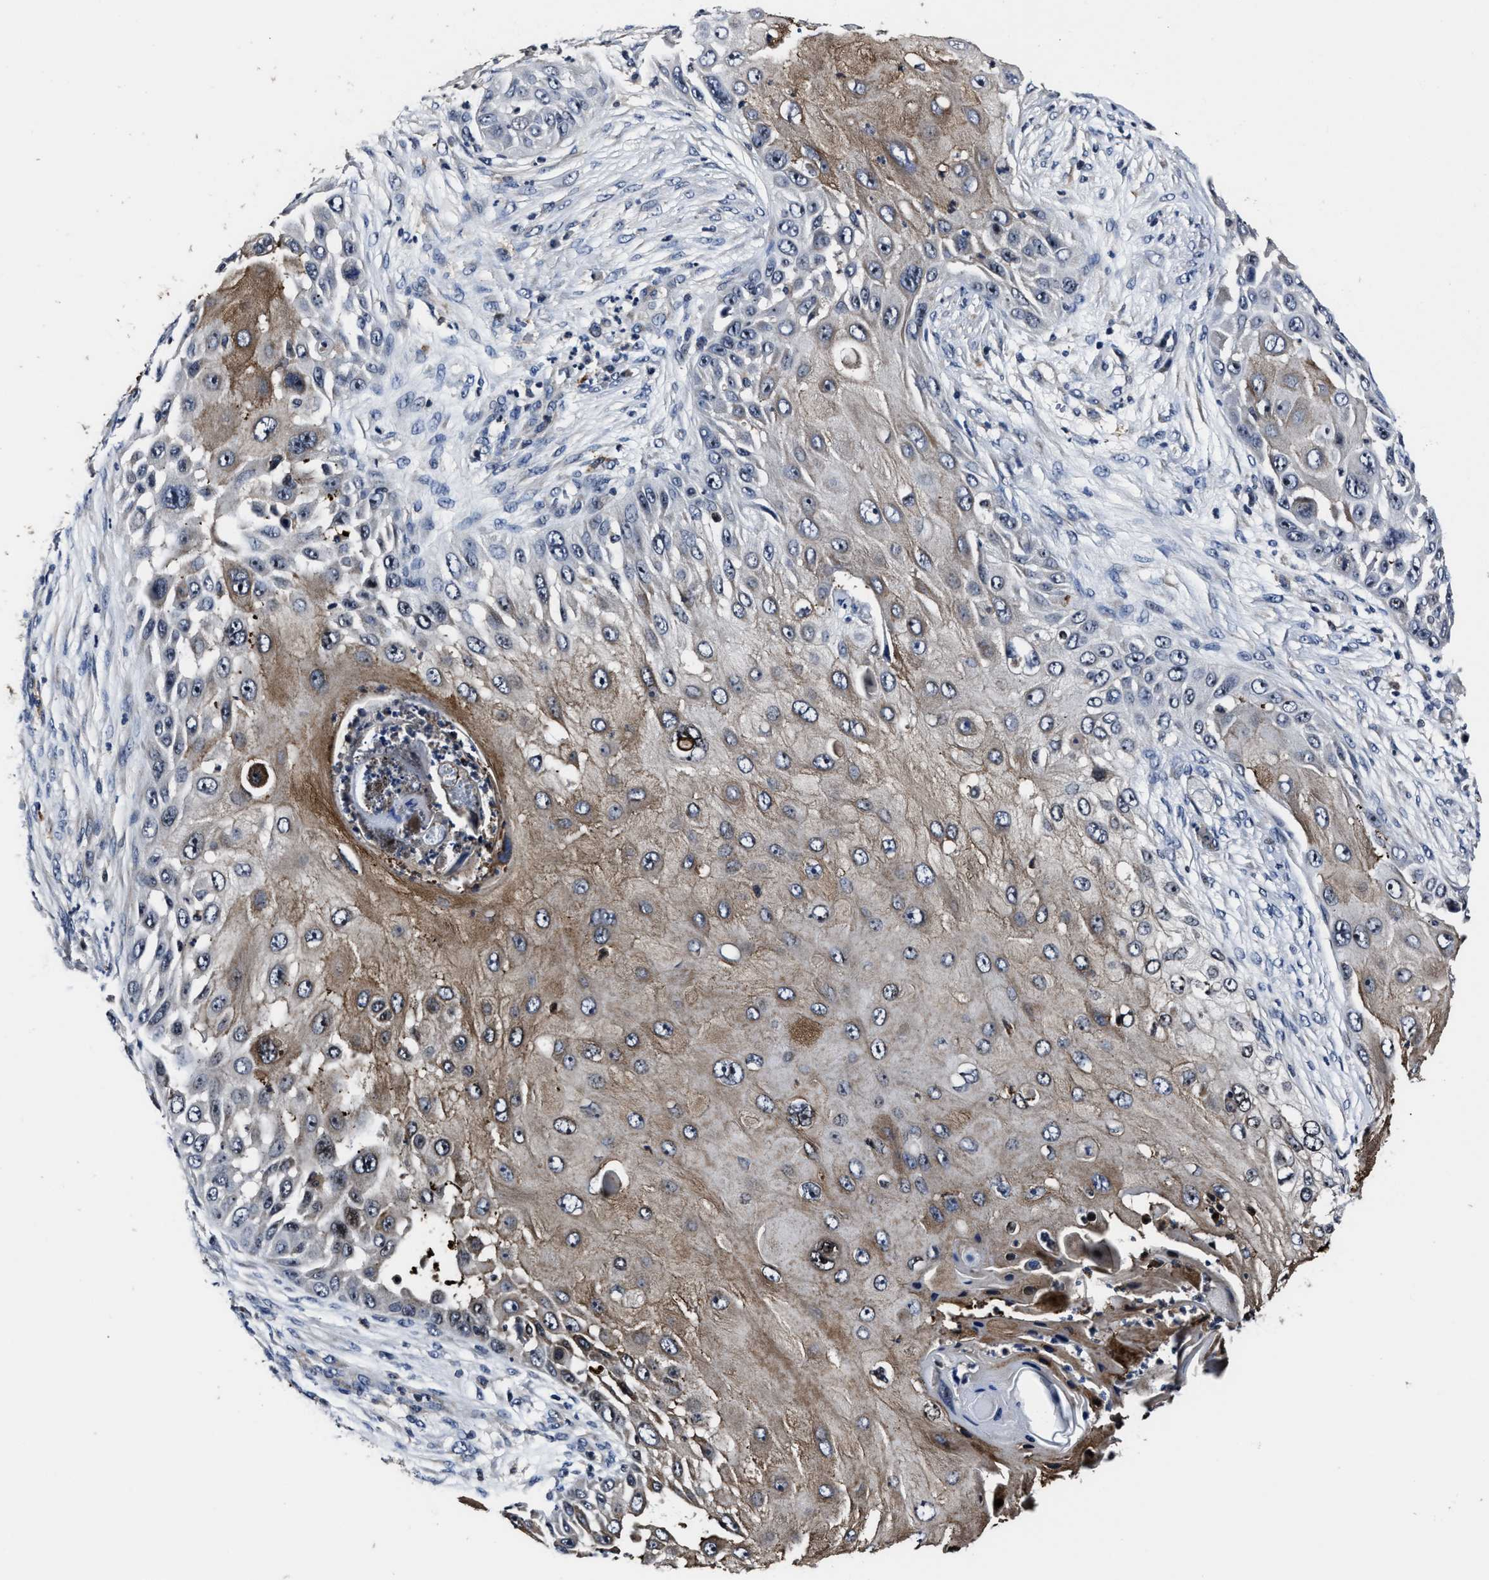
{"staining": {"intensity": "moderate", "quantity": "25%-75%", "location": "cytoplasmic/membranous"}, "tissue": "skin cancer", "cell_type": "Tumor cells", "image_type": "cancer", "snomed": [{"axis": "morphology", "description": "Squamous cell carcinoma, NOS"}, {"axis": "topography", "description": "Skin"}], "caption": "Squamous cell carcinoma (skin) stained with a brown dye displays moderate cytoplasmic/membranous positive staining in about 25%-75% of tumor cells.", "gene": "RSBN1L", "patient": {"sex": "female", "age": 44}}